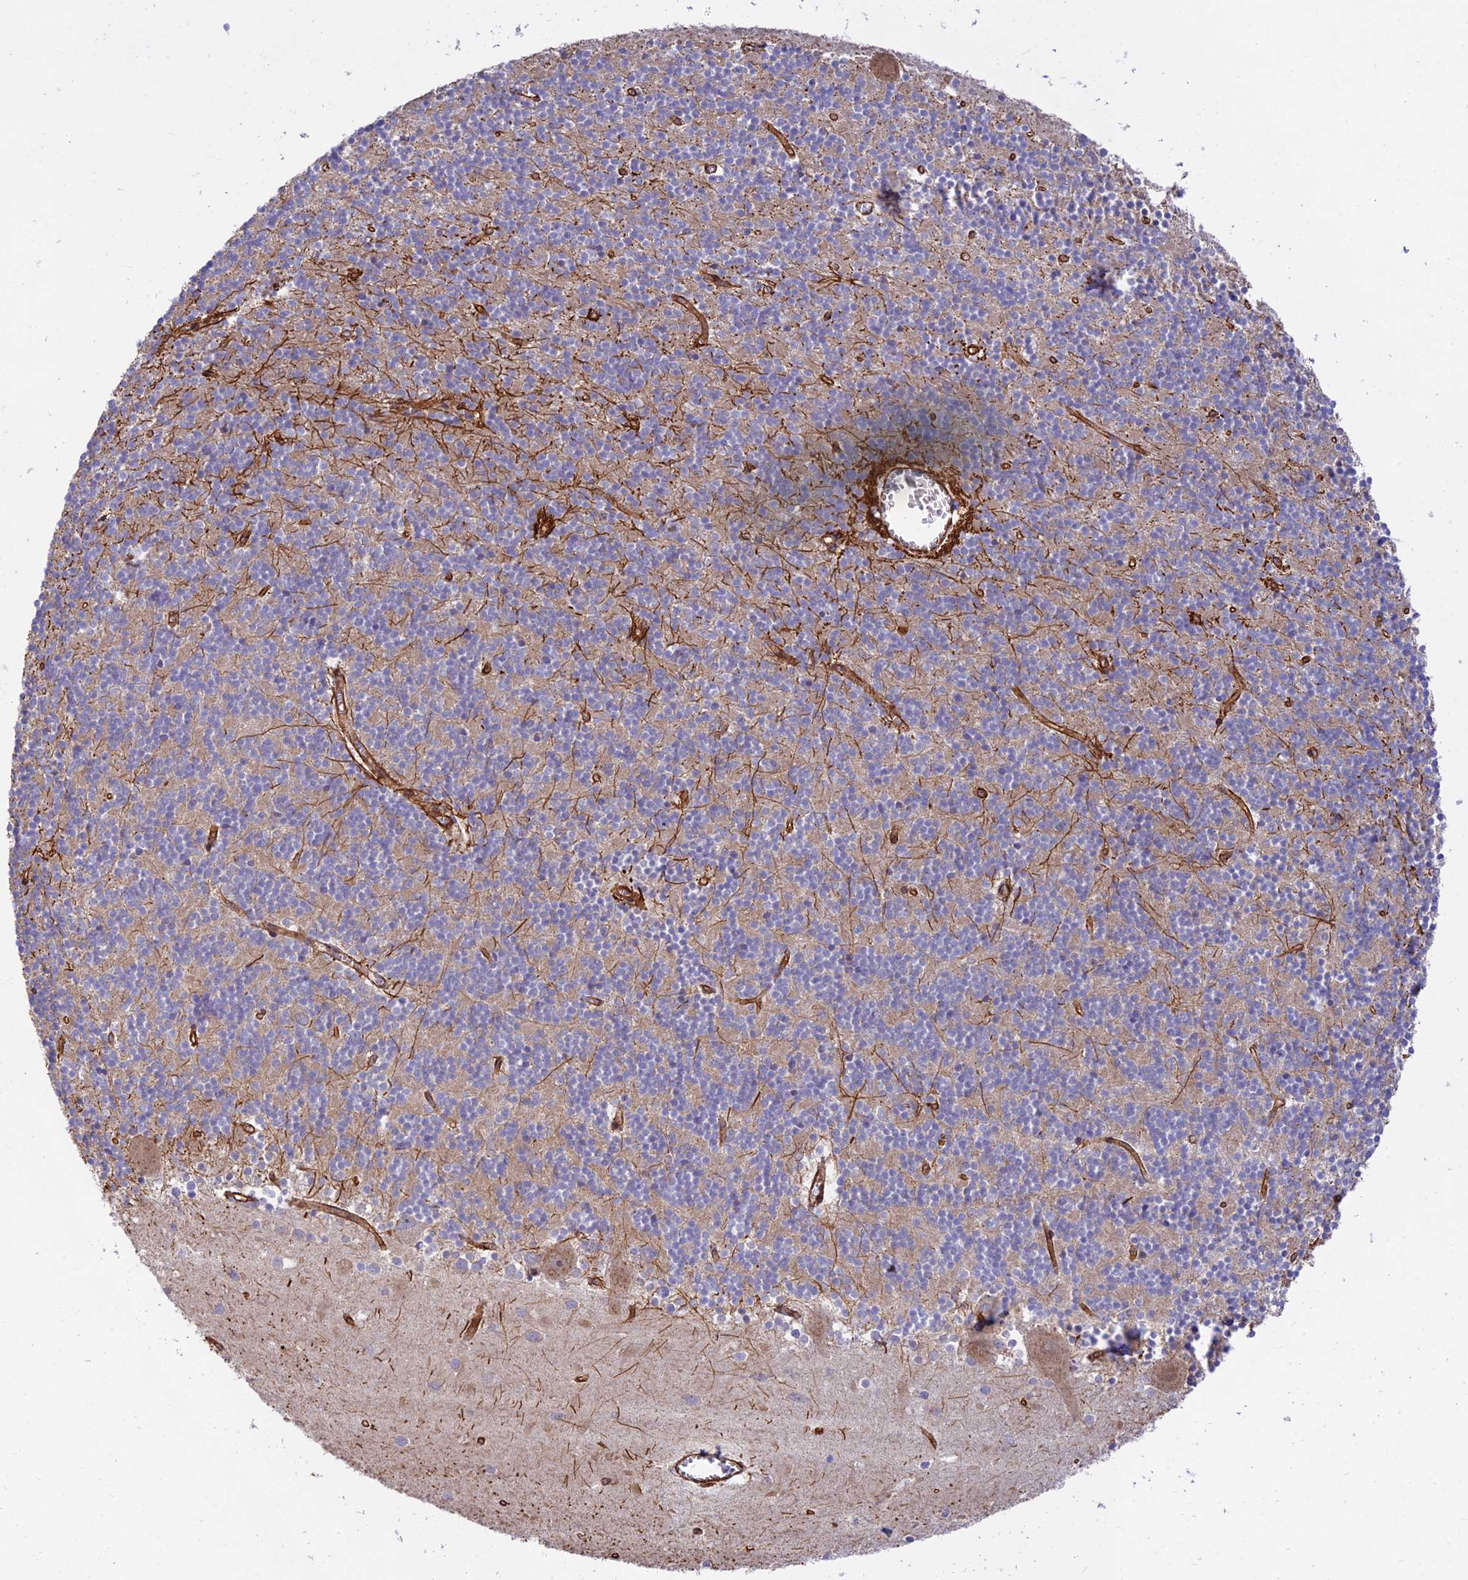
{"staining": {"intensity": "weak", "quantity": "25%-75%", "location": "cytoplasmic/membranous"}, "tissue": "cerebellum", "cell_type": "Cells in granular layer", "image_type": "normal", "snomed": [{"axis": "morphology", "description": "Normal tissue, NOS"}, {"axis": "topography", "description": "Cerebellum"}], "caption": "Immunohistochemistry (IHC) photomicrograph of normal cerebellum: cerebellum stained using immunohistochemistry shows low levels of weak protein expression localized specifically in the cytoplasmic/membranous of cells in granular layer, appearing as a cytoplasmic/membranous brown color.", "gene": "MYO9A", "patient": {"sex": "male", "age": 54}}